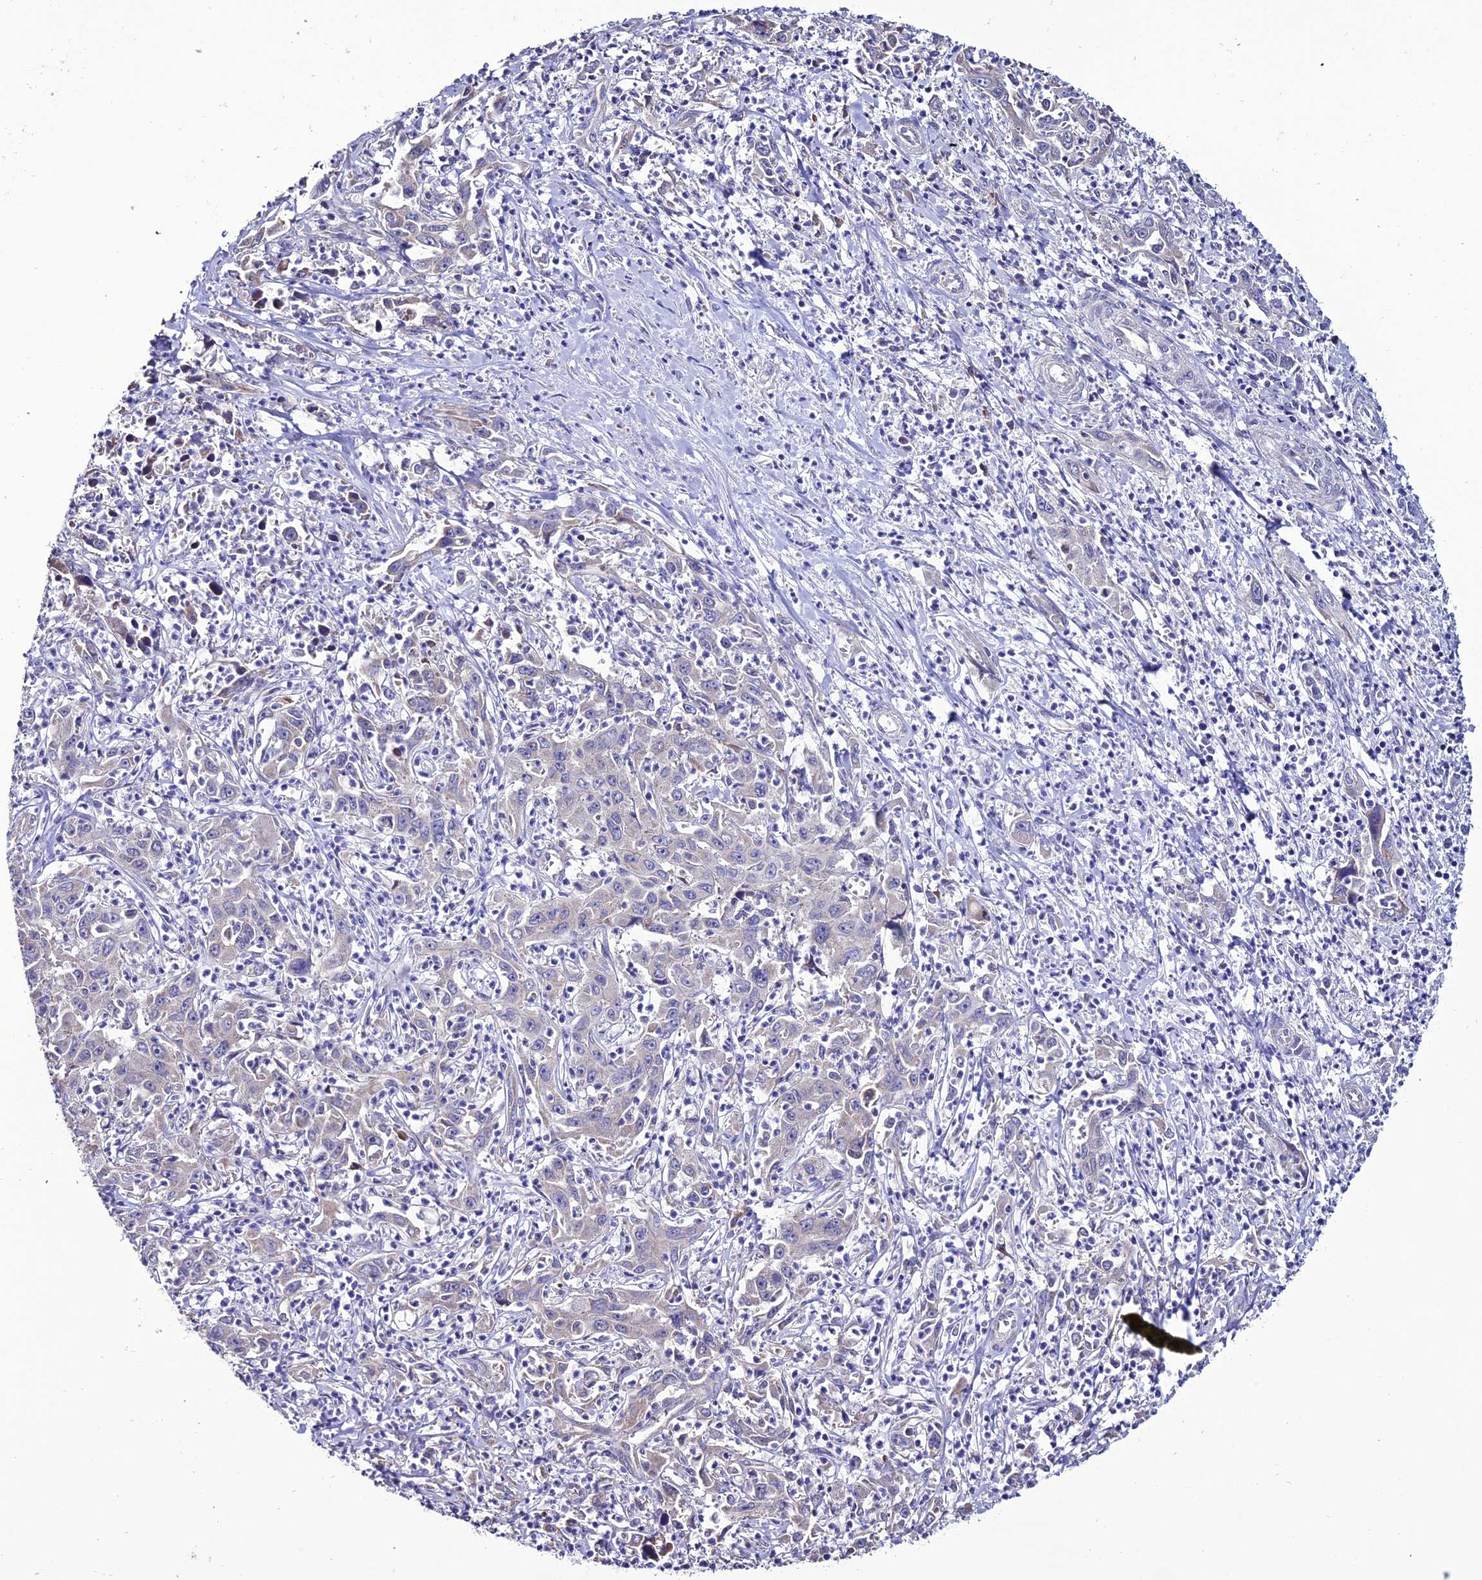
{"staining": {"intensity": "weak", "quantity": "<25%", "location": "cytoplasmic/membranous"}, "tissue": "liver cancer", "cell_type": "Tumor cells", "image_type": "cancer", "snomed": [{"axis": "morphology", "description": "Carcinoma, Hepatocellular, NOS"}, {"axis": "topography", "description": "Liver"}], "caption": "The micrograph reveals no staining of tumor cells in liver cancer.", "gene": "HOGA1", "patient": {"sex": "male", "age": 63}}